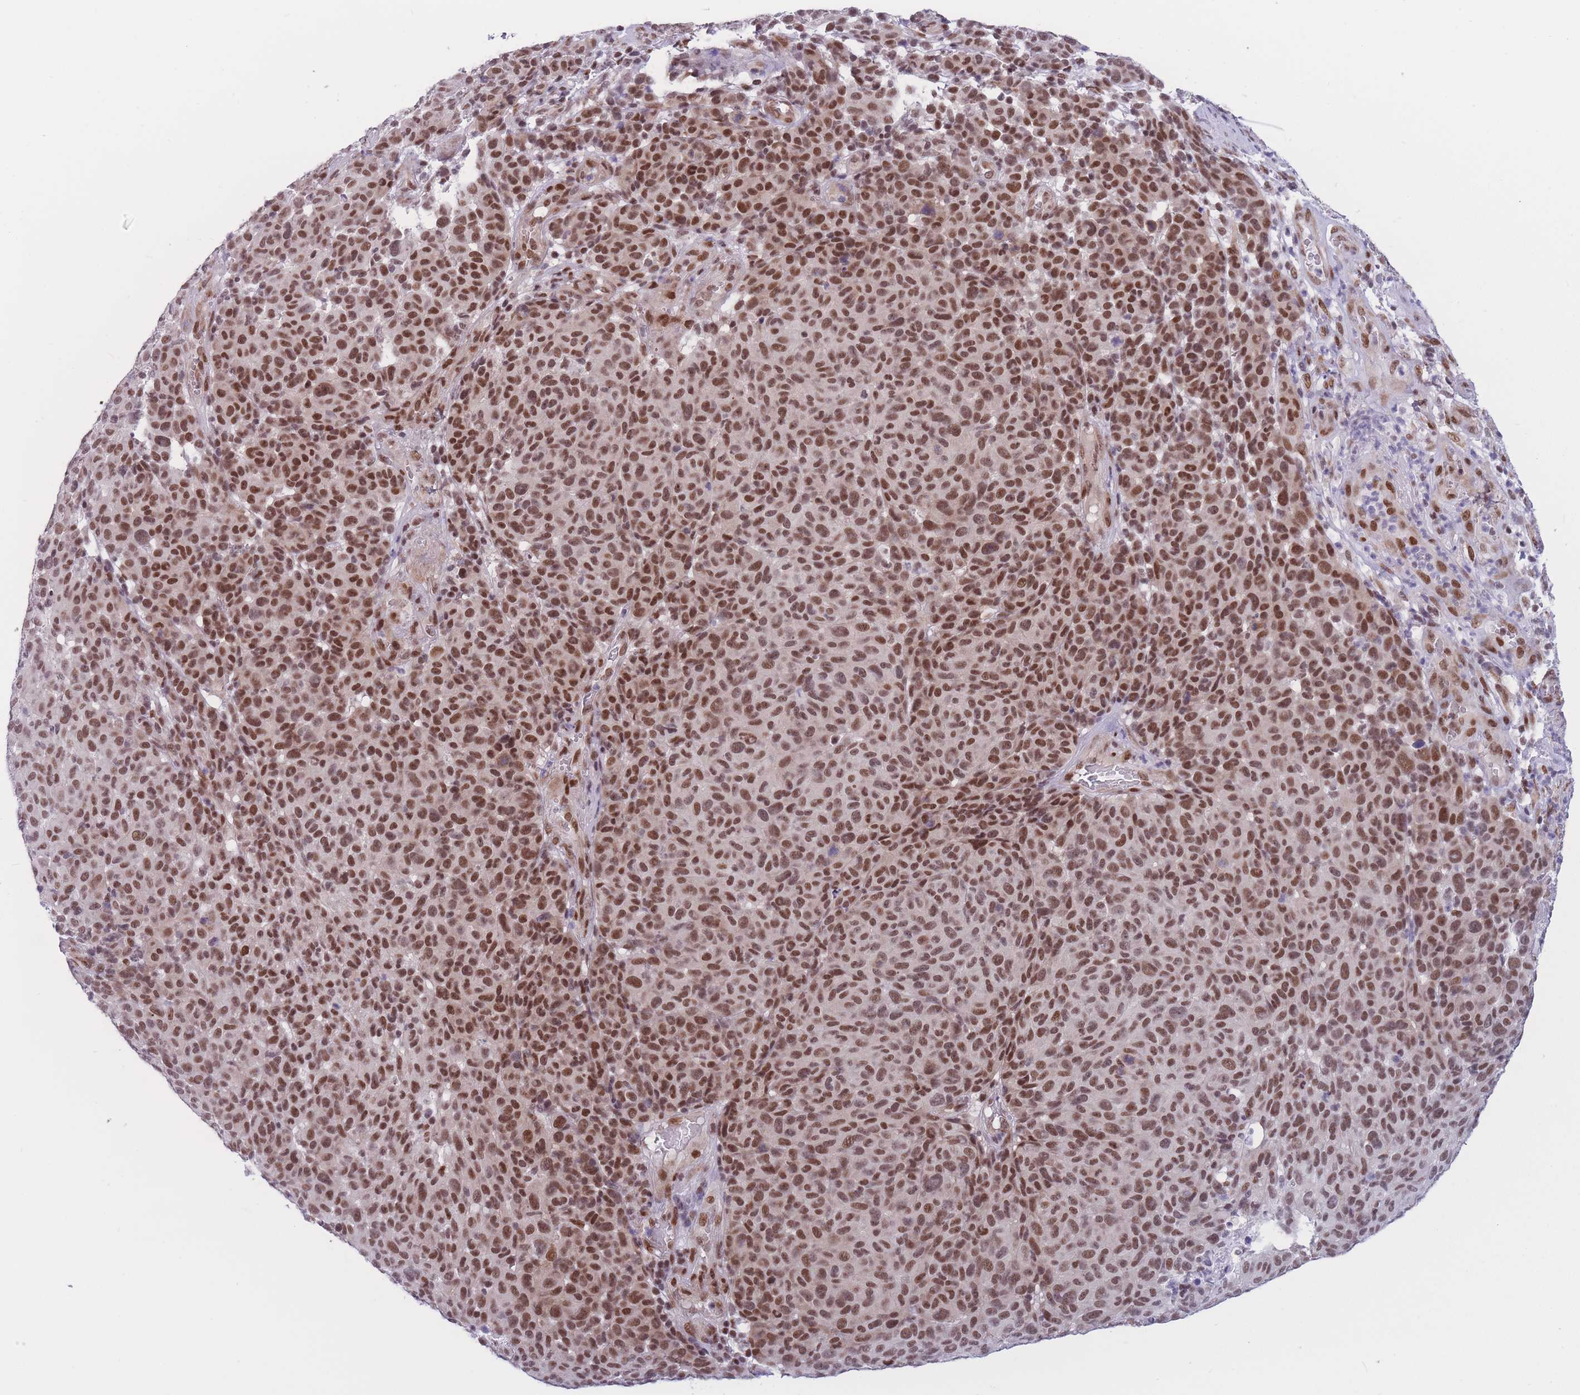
{"staining": {"intensity": "moderate", "quantity": ">75%", "location": "nuclear"}, "tissue": "melanoma", "cell_type": "Tumor cells", "image_type": "cancer", "snomed": [{"axis": "morphology", "description": "Malignant melanoma, NOS"}, {"axis": "topography", "description": "Skin"}], "caption": "This is a photomicrograph of IHC staining of malignant melanoma, which shows moderate staining in the nuclear of tumor cells.", "gene": "BCL9L", "patient": {"sex": "male", "age": 49}}